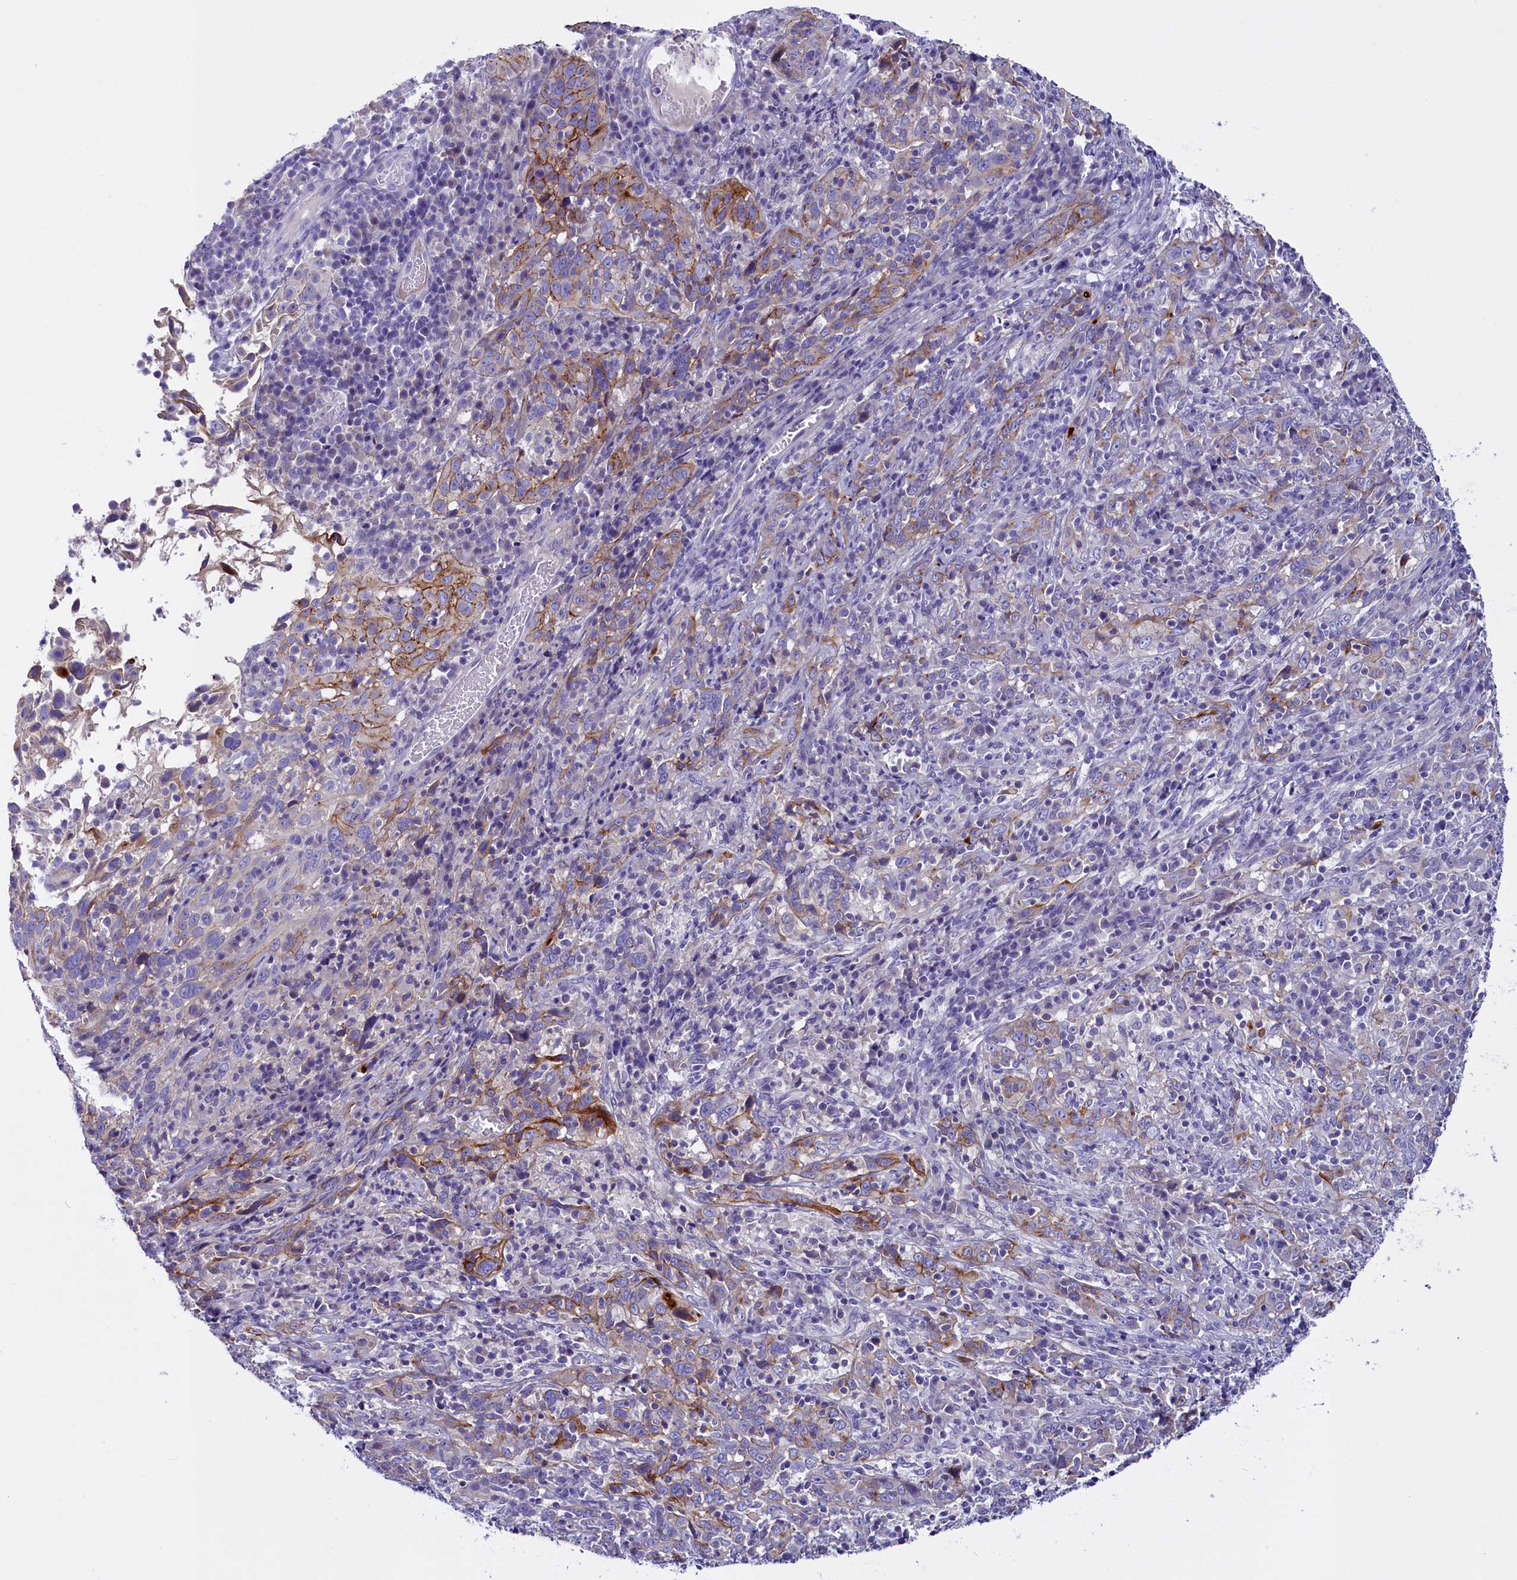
{"staining": {"intensity": "moderate", "quantity": "<25%", "location": "cytoplasmic/membranous"}, "tissue": "cervical cancer", "cell_type": "Tumor cells", "image_type": "cancer", "snomed": [{"axis": "morphology", "description": "Squamous cell carcinoma, NOS"}, {"axis": "topography", "description": "Cervix"}], "caption": "Brown immunohistochemical staining in cervical squamous cell carcinoma displays moderate cytoplasmic/membranous expression in about <25% of tumor cells. (DAB IHC with brightfield microscopy, high magnification).", "gene": "RTTN", "patient": {"sex": "female", "age": 46}}